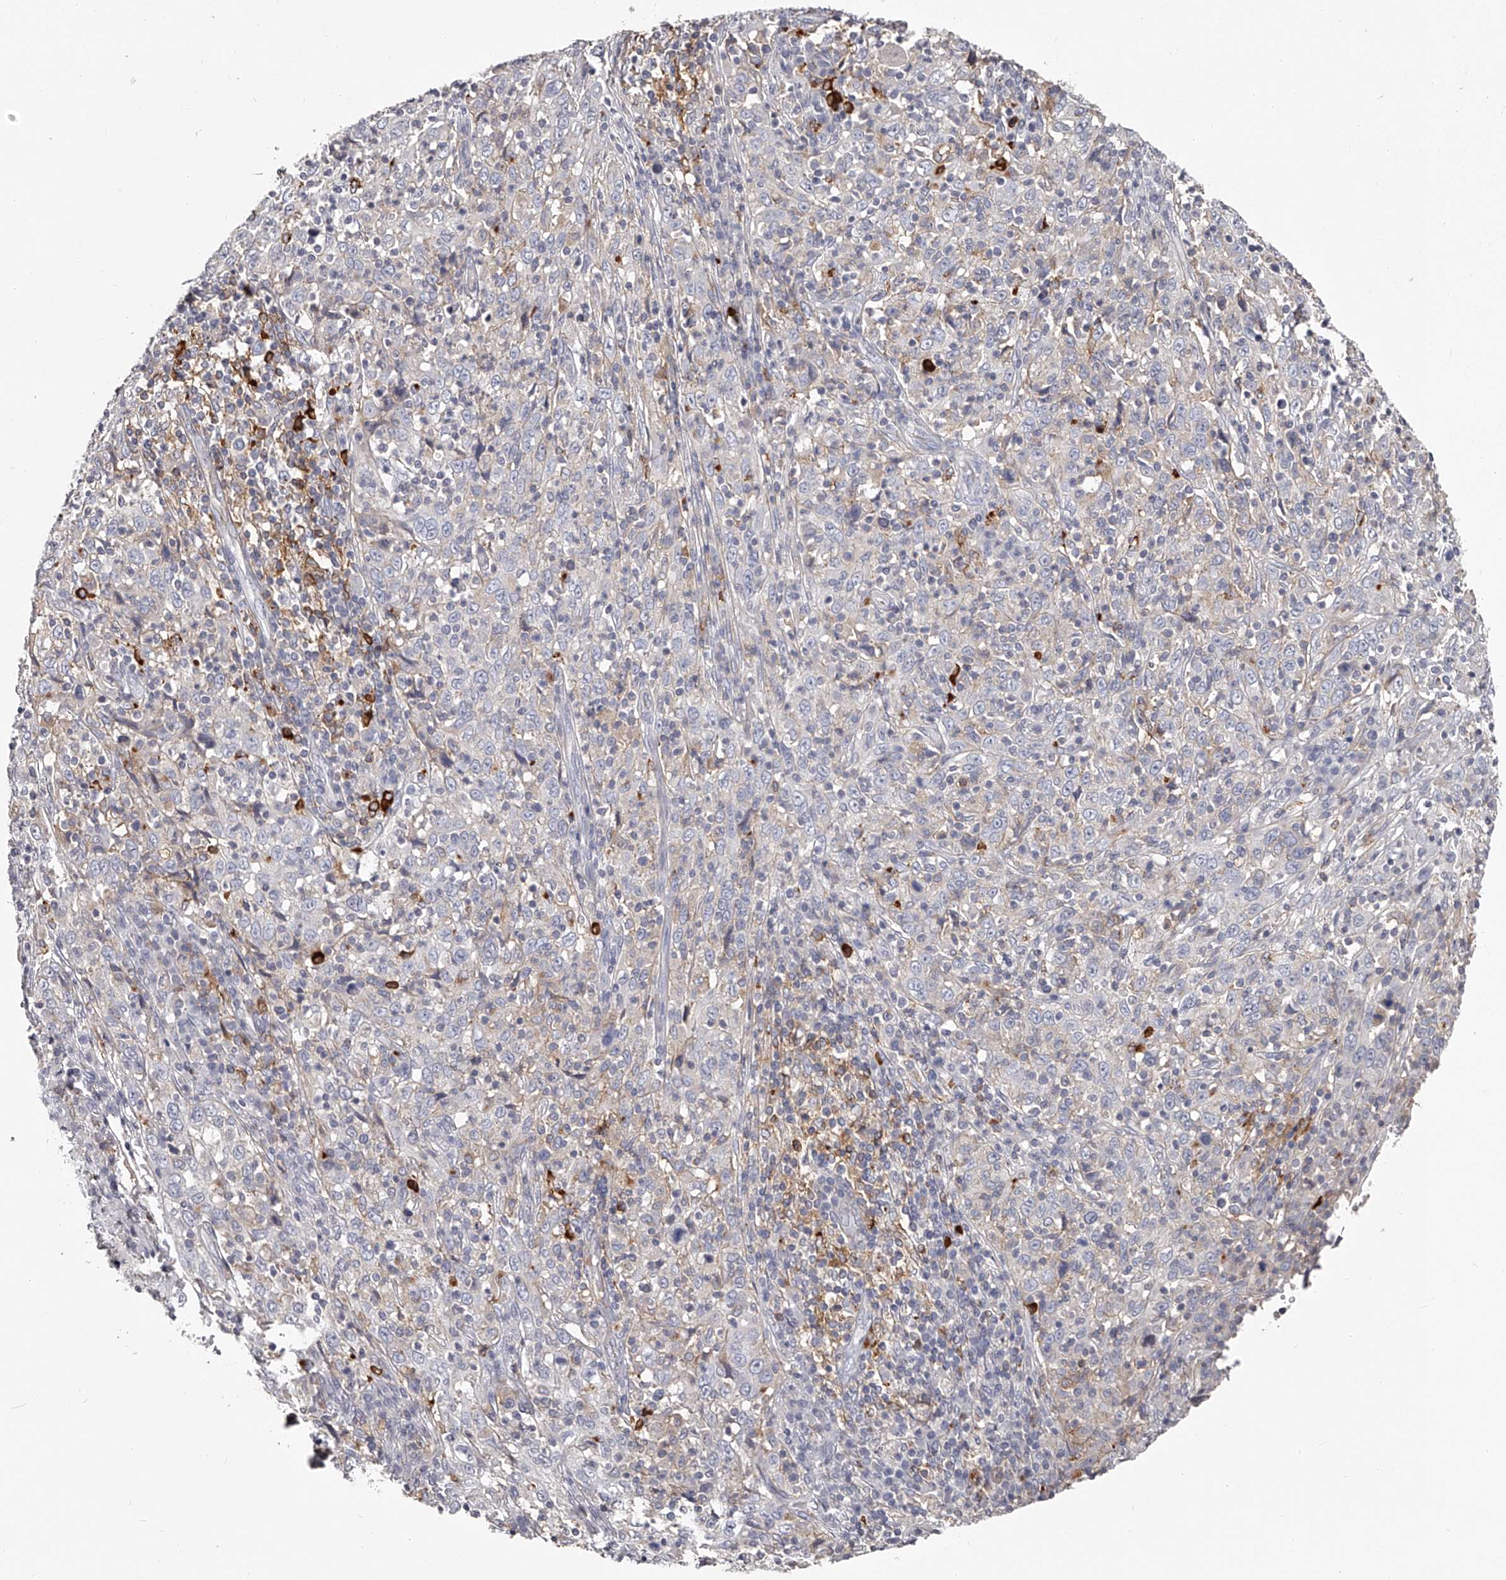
{"staining": {"intensity": "negative", "quantity": "none", "location": "none"}, "tissue": "cervical cancer", "cell_type": "Tumor cells", "image_type": "cancer", "snomed": [{"axis": "morphology", "description": "Squamous cell carcinoma, NOS"}, {"axis": "topography", "description": "Cervix"}], "caption": "Cervical squamous cell carcinoma was stained to show a protein in brown. There is no significant expression in tumor cells.", "gene": "PACSIN1", "patient": {"sex": "female", "age": 46}}